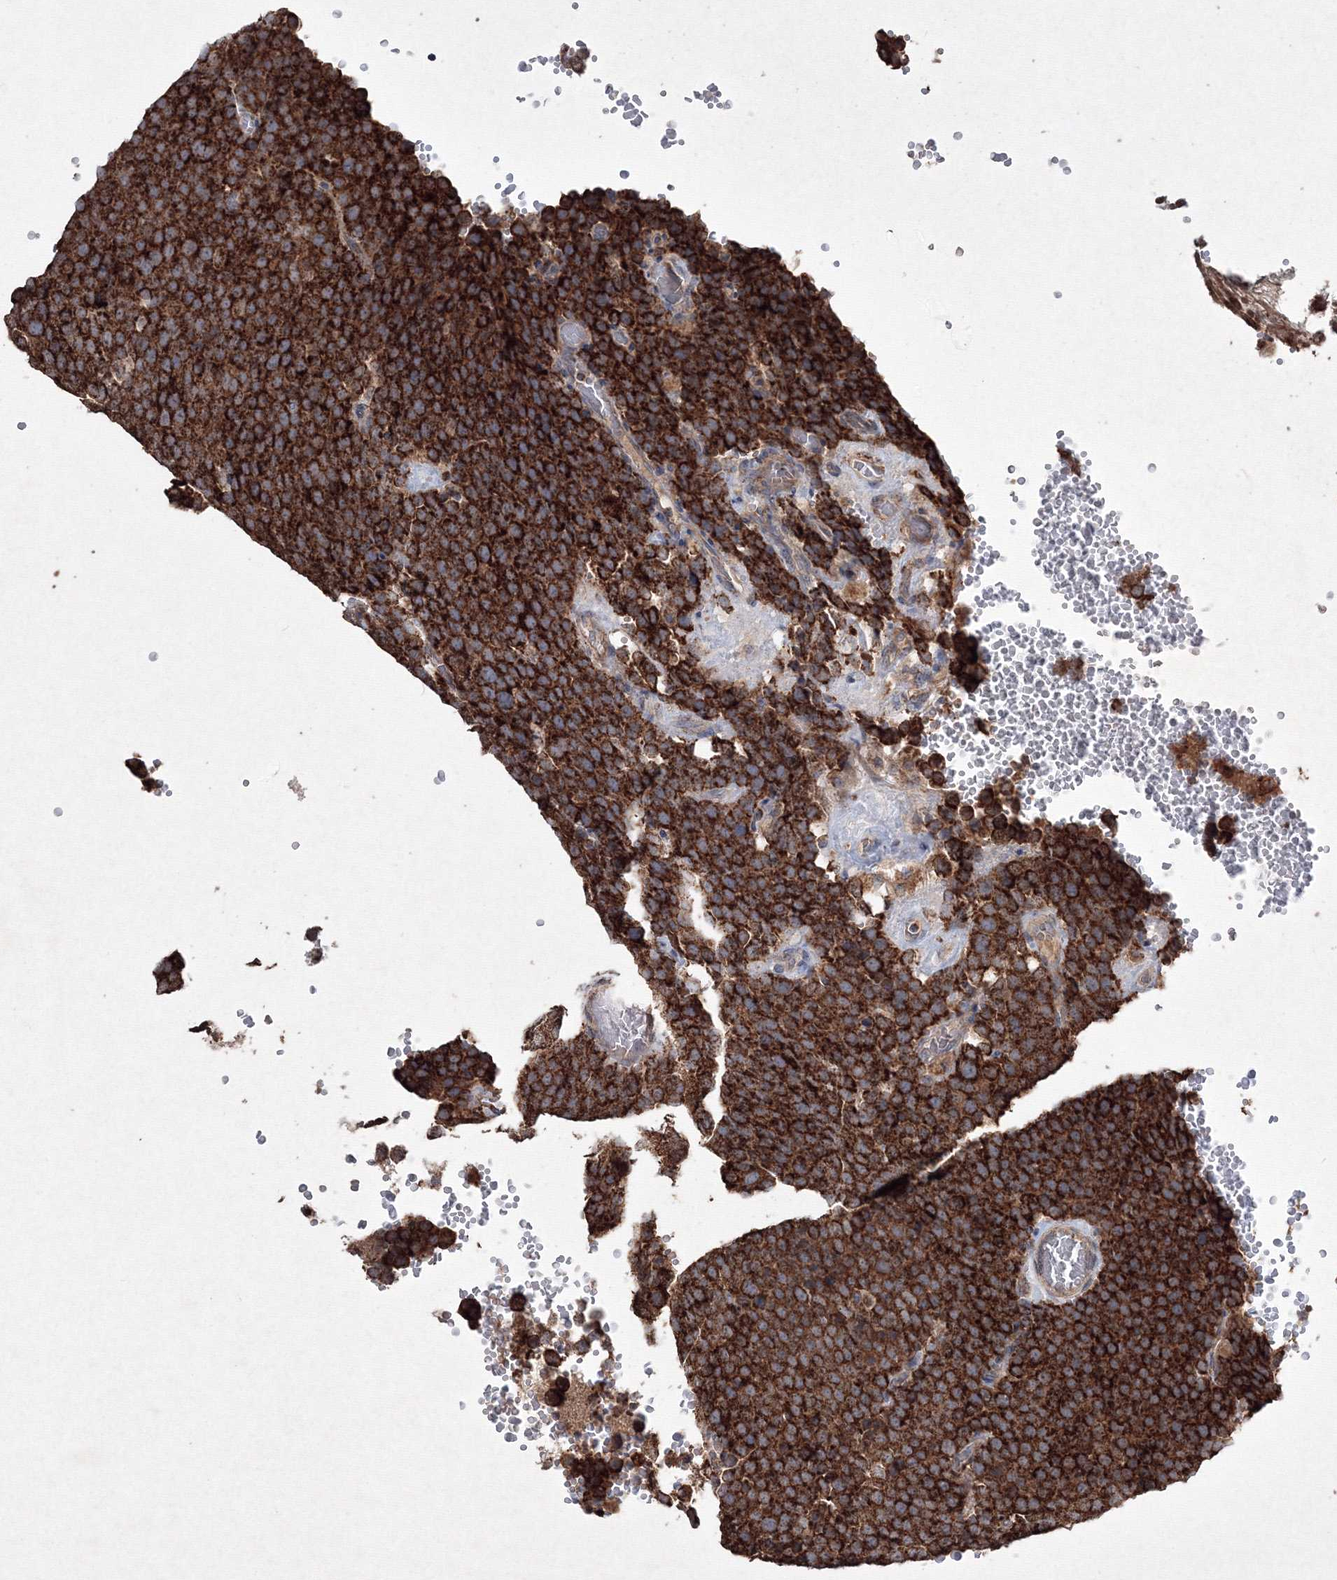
{"staining": {"intensity": "strong", "quantity": ">75%", "location": "cytoplasmic/membranous"}, "tissue": "testis cancer", "cell_type": "Tumor cells", "image_type": "cancer", "snomed": [{"axis": "morphology", "description": "Seminoma, NOS"}, {"axis": "topography", "description": "Testis"}], "caption": "Protein expression analysis of testis seminoma demonstrates strong cytoplasmic/membranous positivity in about >75% of tumor cells.", "gene": "GRSF1", "patient": {"sex": "male", "age": 71}}